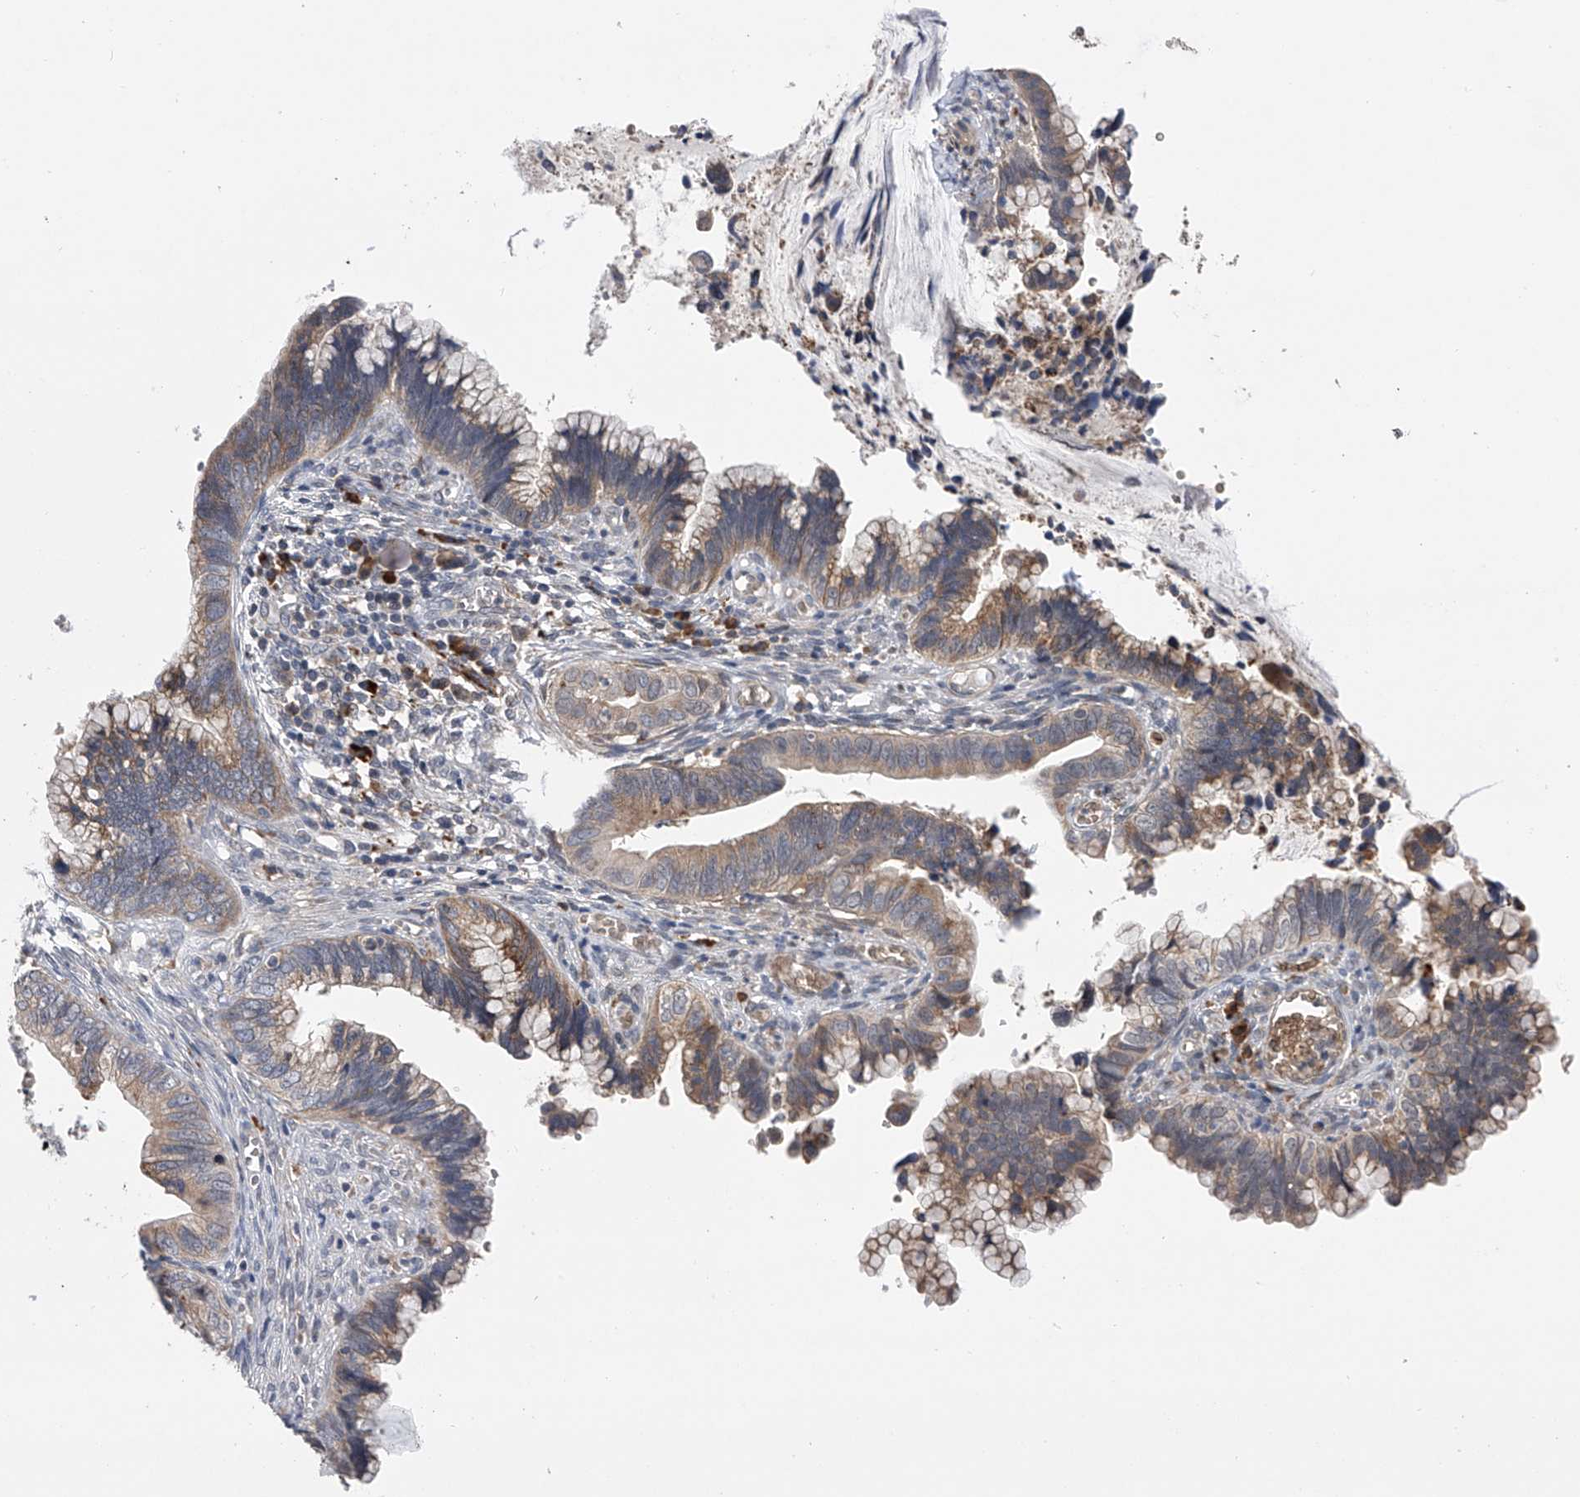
{"staining": {"intensity": "weak", "quantity": ">75%", "location": "cytoplasmic/membranous"}, "tissue": "cervical cancer", "cell_type": "Tumor cells", "image_type": "cancer", "snomed": [{"axis": "morphology", "description": "Adenocarcinoma, NOS"}, {"axis": "topography", "description": "Cervix"}], "caption": "Cervical cancer (adenocarcinoma) stained for a protein (brown) exhibits weak cytoplasmic/membranous positive positivity in approximately >75% of tumor cells.", "gene": "SPOCK1", "patient": {"sex": "female", "age": 44}}